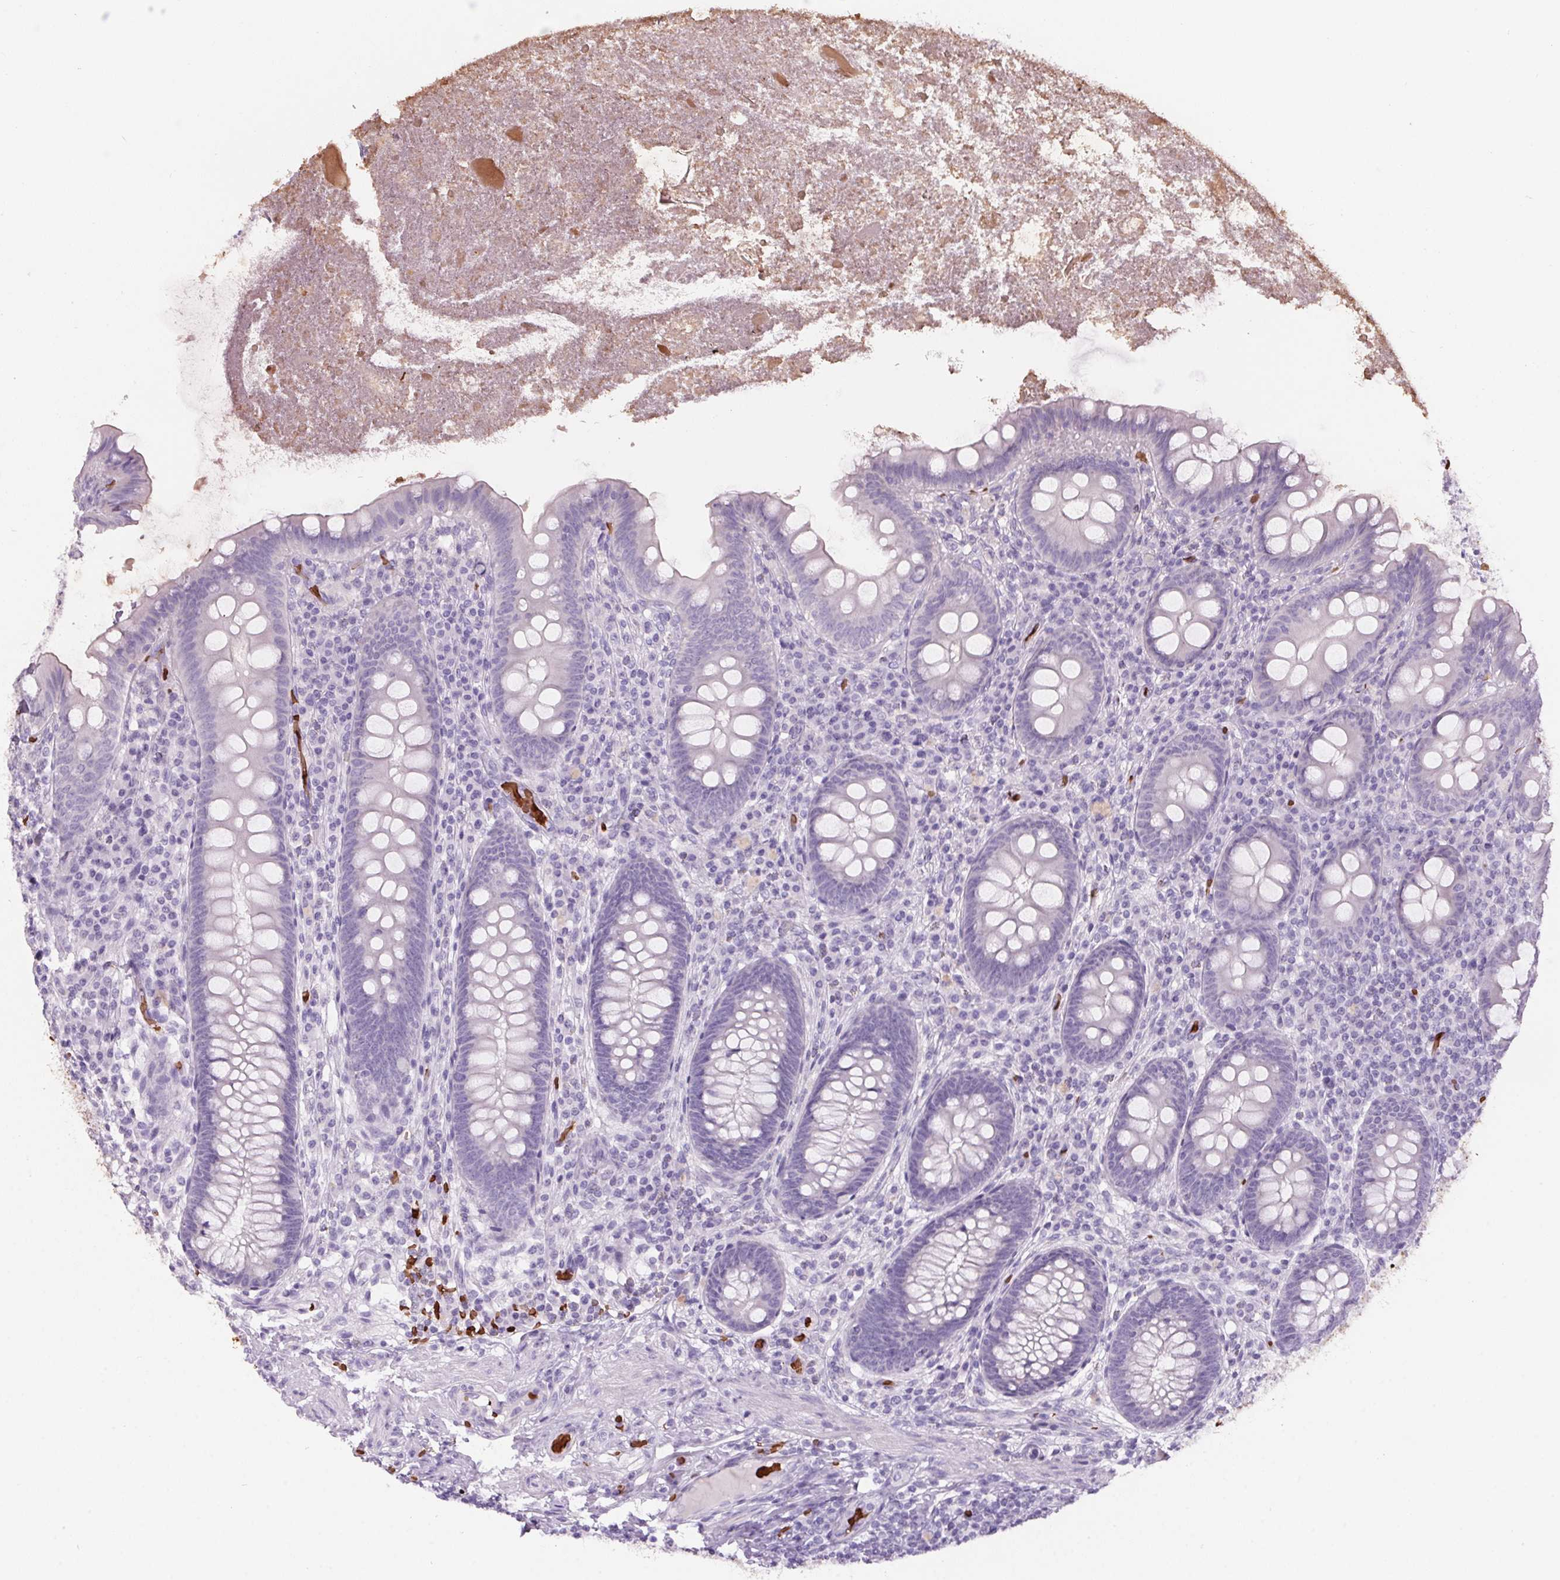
{"staining": {"intensity": "negative", "quantity": "none", "location": "none"}, "tissue": "appendix", "cell_type": "Glandular cells", "image_type": "normal", "snomed": [{"axis": "morphology", "description": "Normal tissue, NOS"}, {"axis": "topography", "description": "Appendix"}], "caption": "Immunohistochemical staining of benign appendix reveals no significant positivity in glandular cells.", "gene": "HBQ1", "patient": {"sex": "male", "age": 71}}